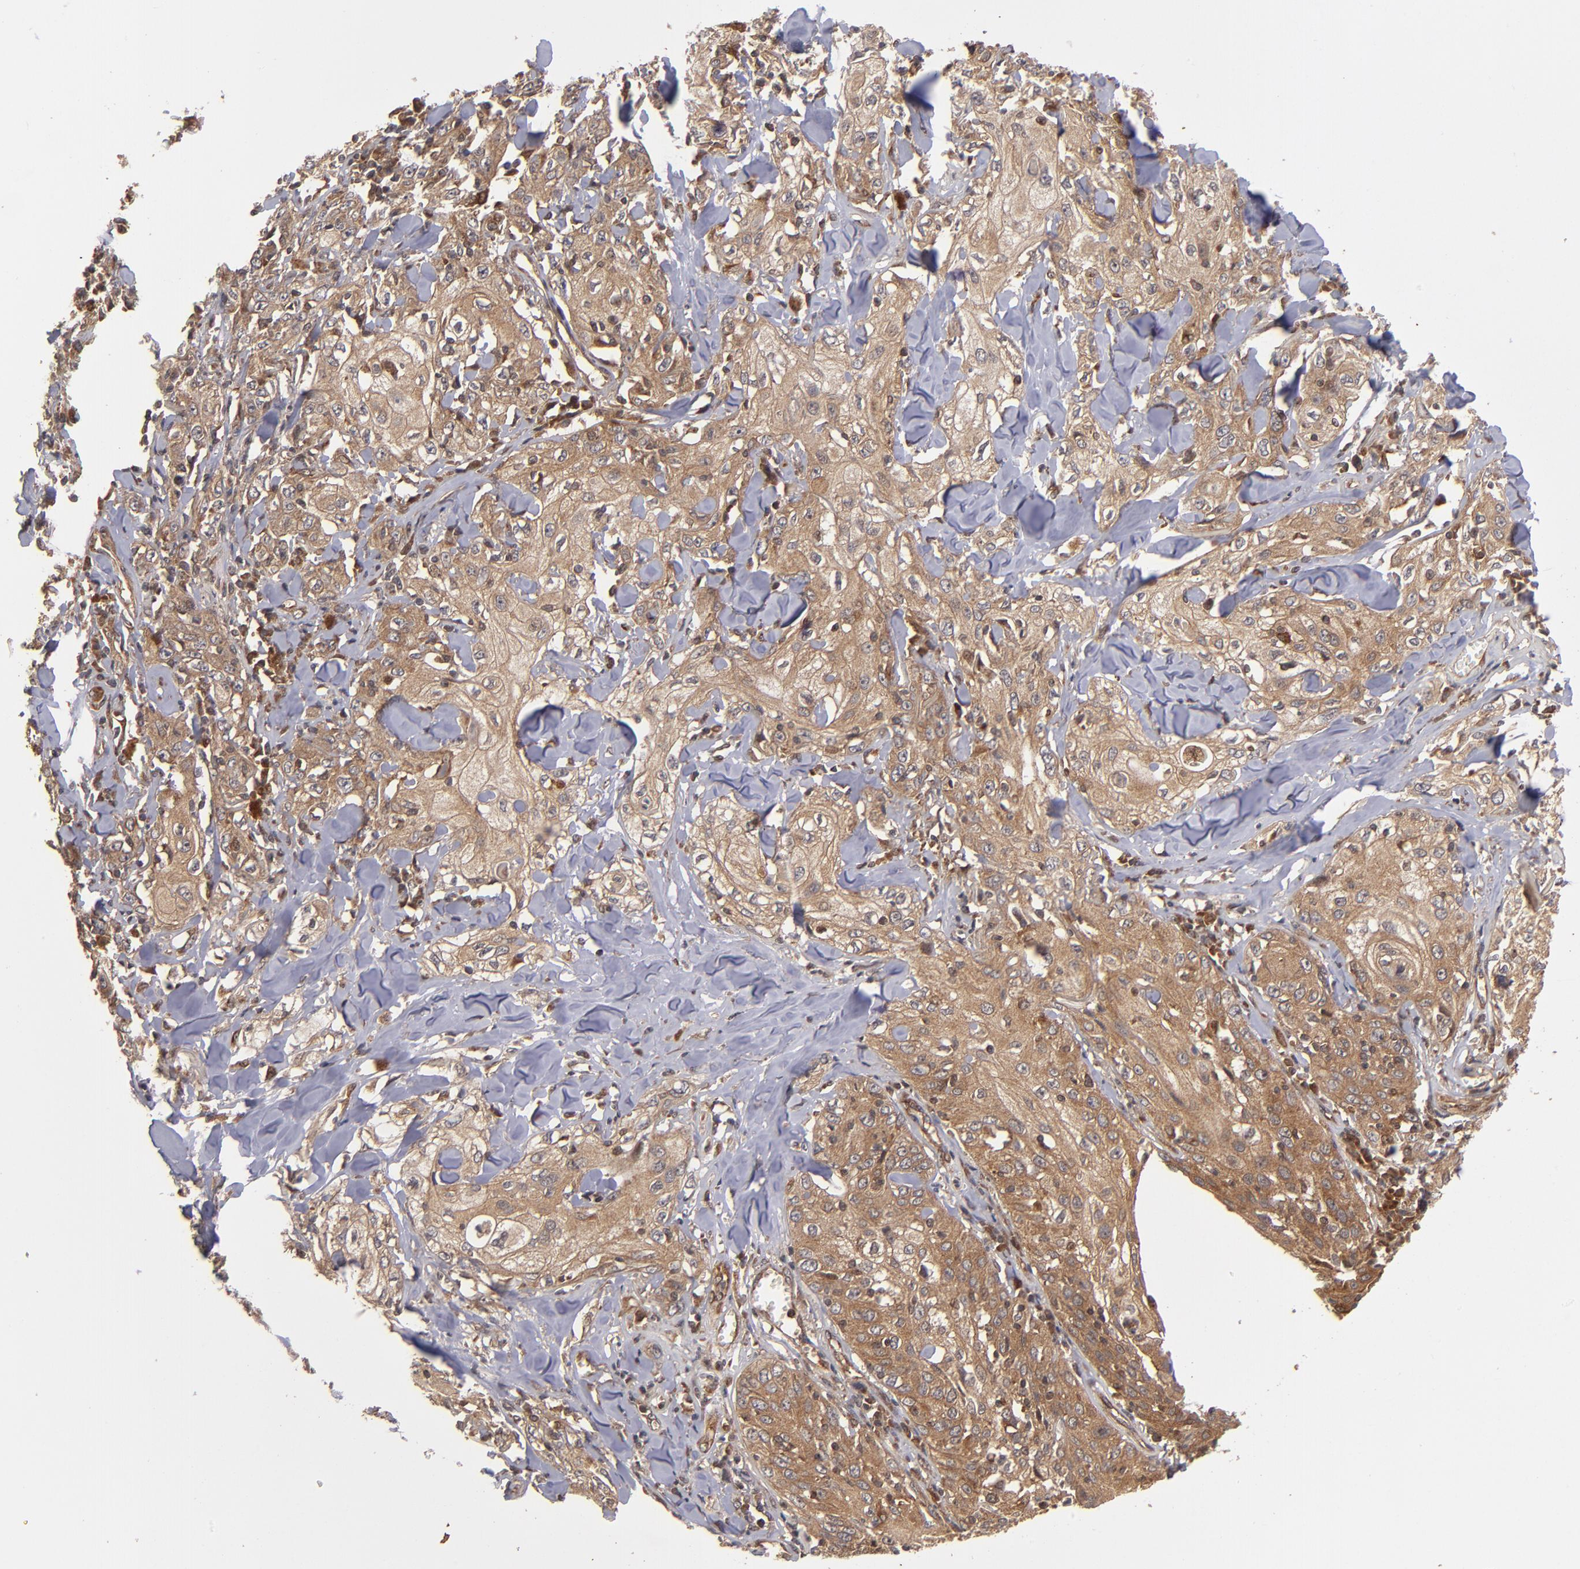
{"staining": {"intensity": "moderate", "quantity": ">75%", "location": "cytoplasmic/membranous"}, "tissue": "skin cancer", "cell_type": "Tumor cells", "image_type": "cancer", "snomed": [{"axis": "morphology", "description": "Squamous cell carcinoma, NOS"}, {"axis": "topography", "description": "Skin"}], "caption": "About >75% of tumor cells in human skin cancer (squamous cell carcinoma) show moderate cytoplasmic/membranous protein expression as visualized by brown immunohistochemical staining.", "gene": "BDKRB1", "patient": {"sex": "male", "age": 65}}